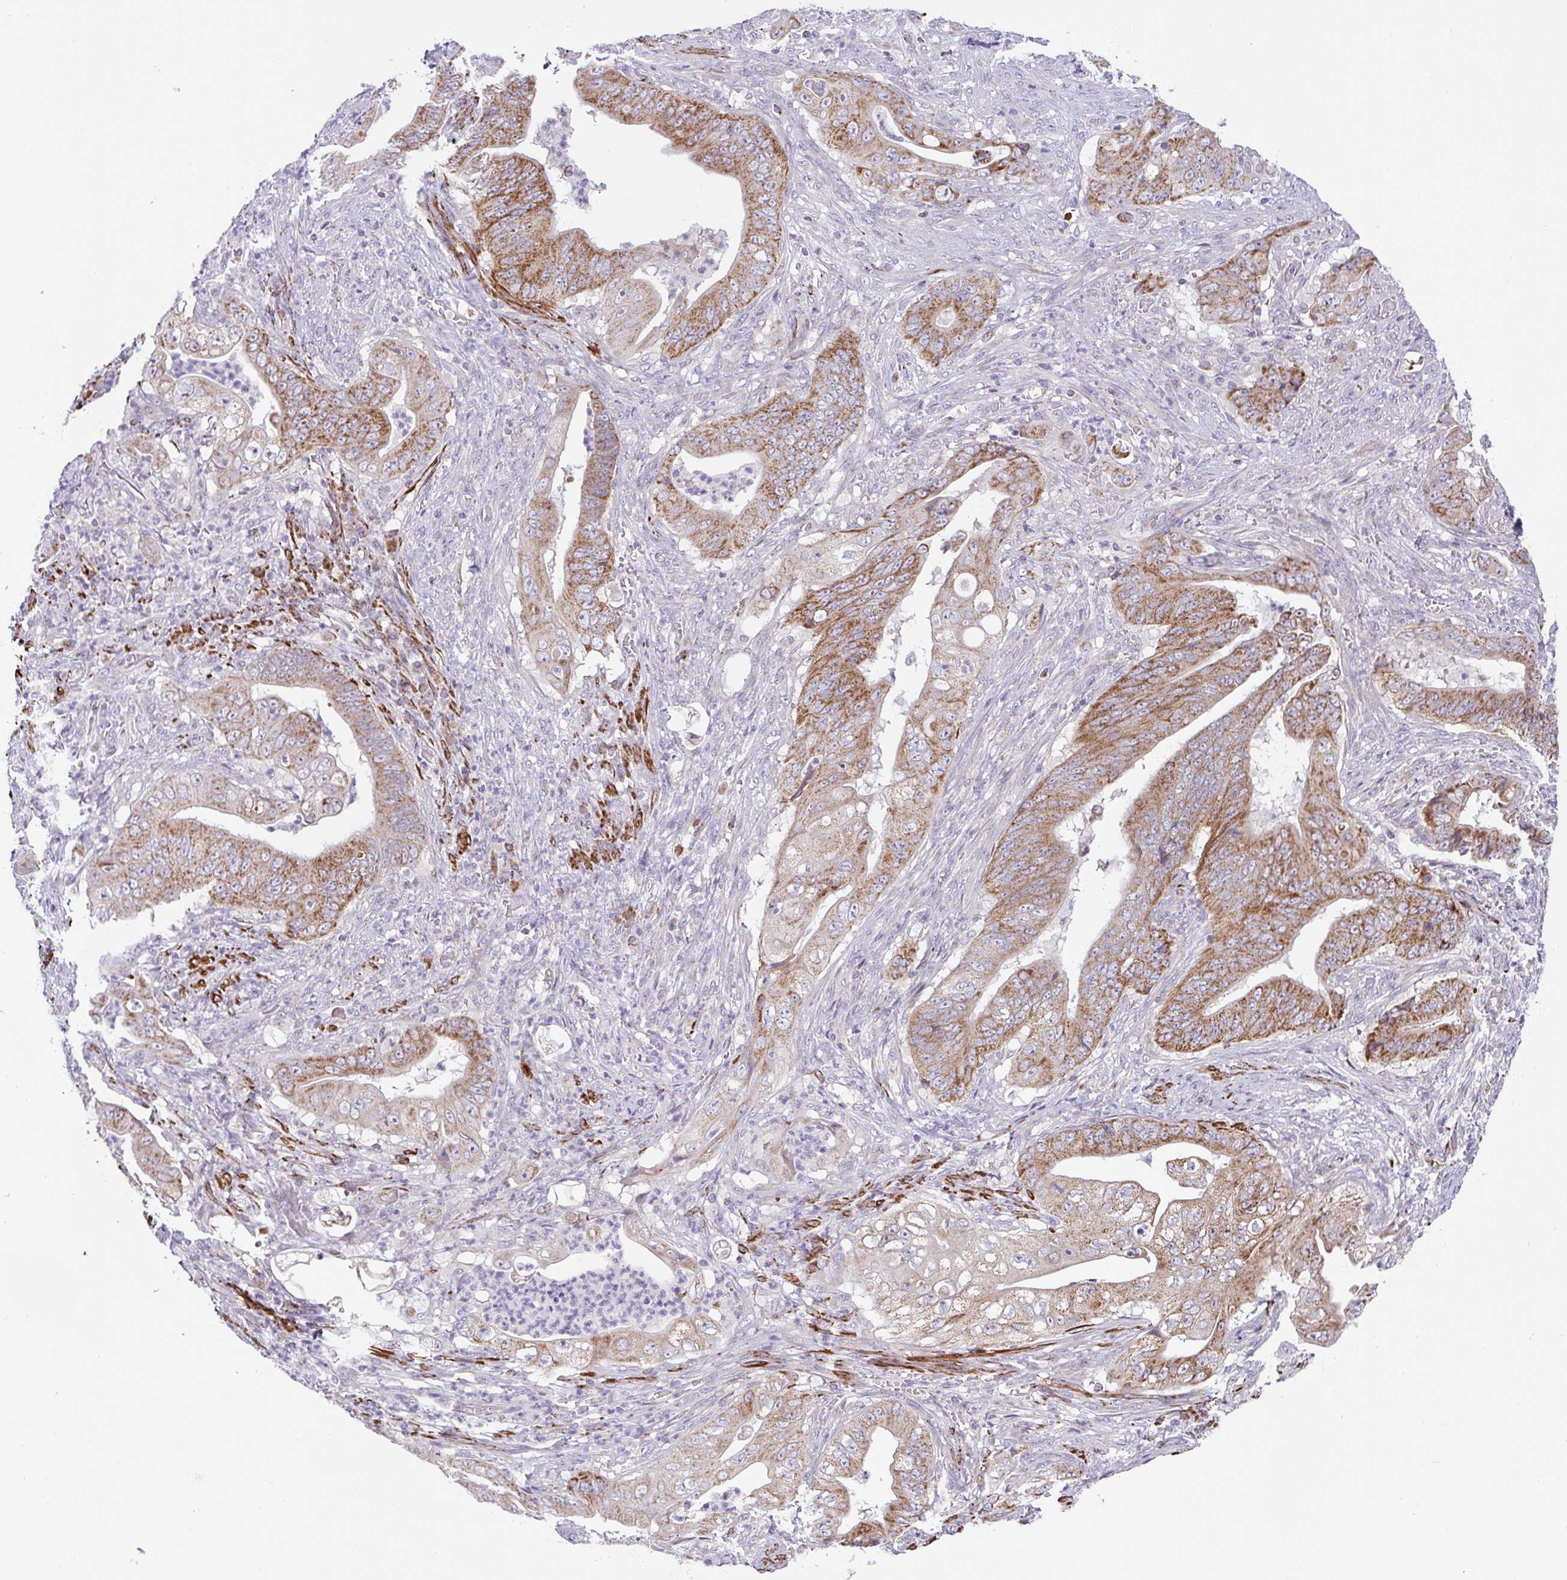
{"staining": {"intensity": "moderate", "quantity": ">75%", "location": "cytoplasmic/membranous"}, "tissue": "stomach cancer", "cell_type": "Tumor cells", "image_type": "cancer", "snomed": [{"axis": "morphology", "description": "Adenocarcinoma, NOS"}, {"axis": "topography", "description": "Stomach"}], "caption": "Protein staining demonstrates moderate cytoplasmic/membranous staining in approximately >75% of tumor cells in stomach cancer.", "gene": "CHDH", "patient": {"sex": "female", "age": 73}}